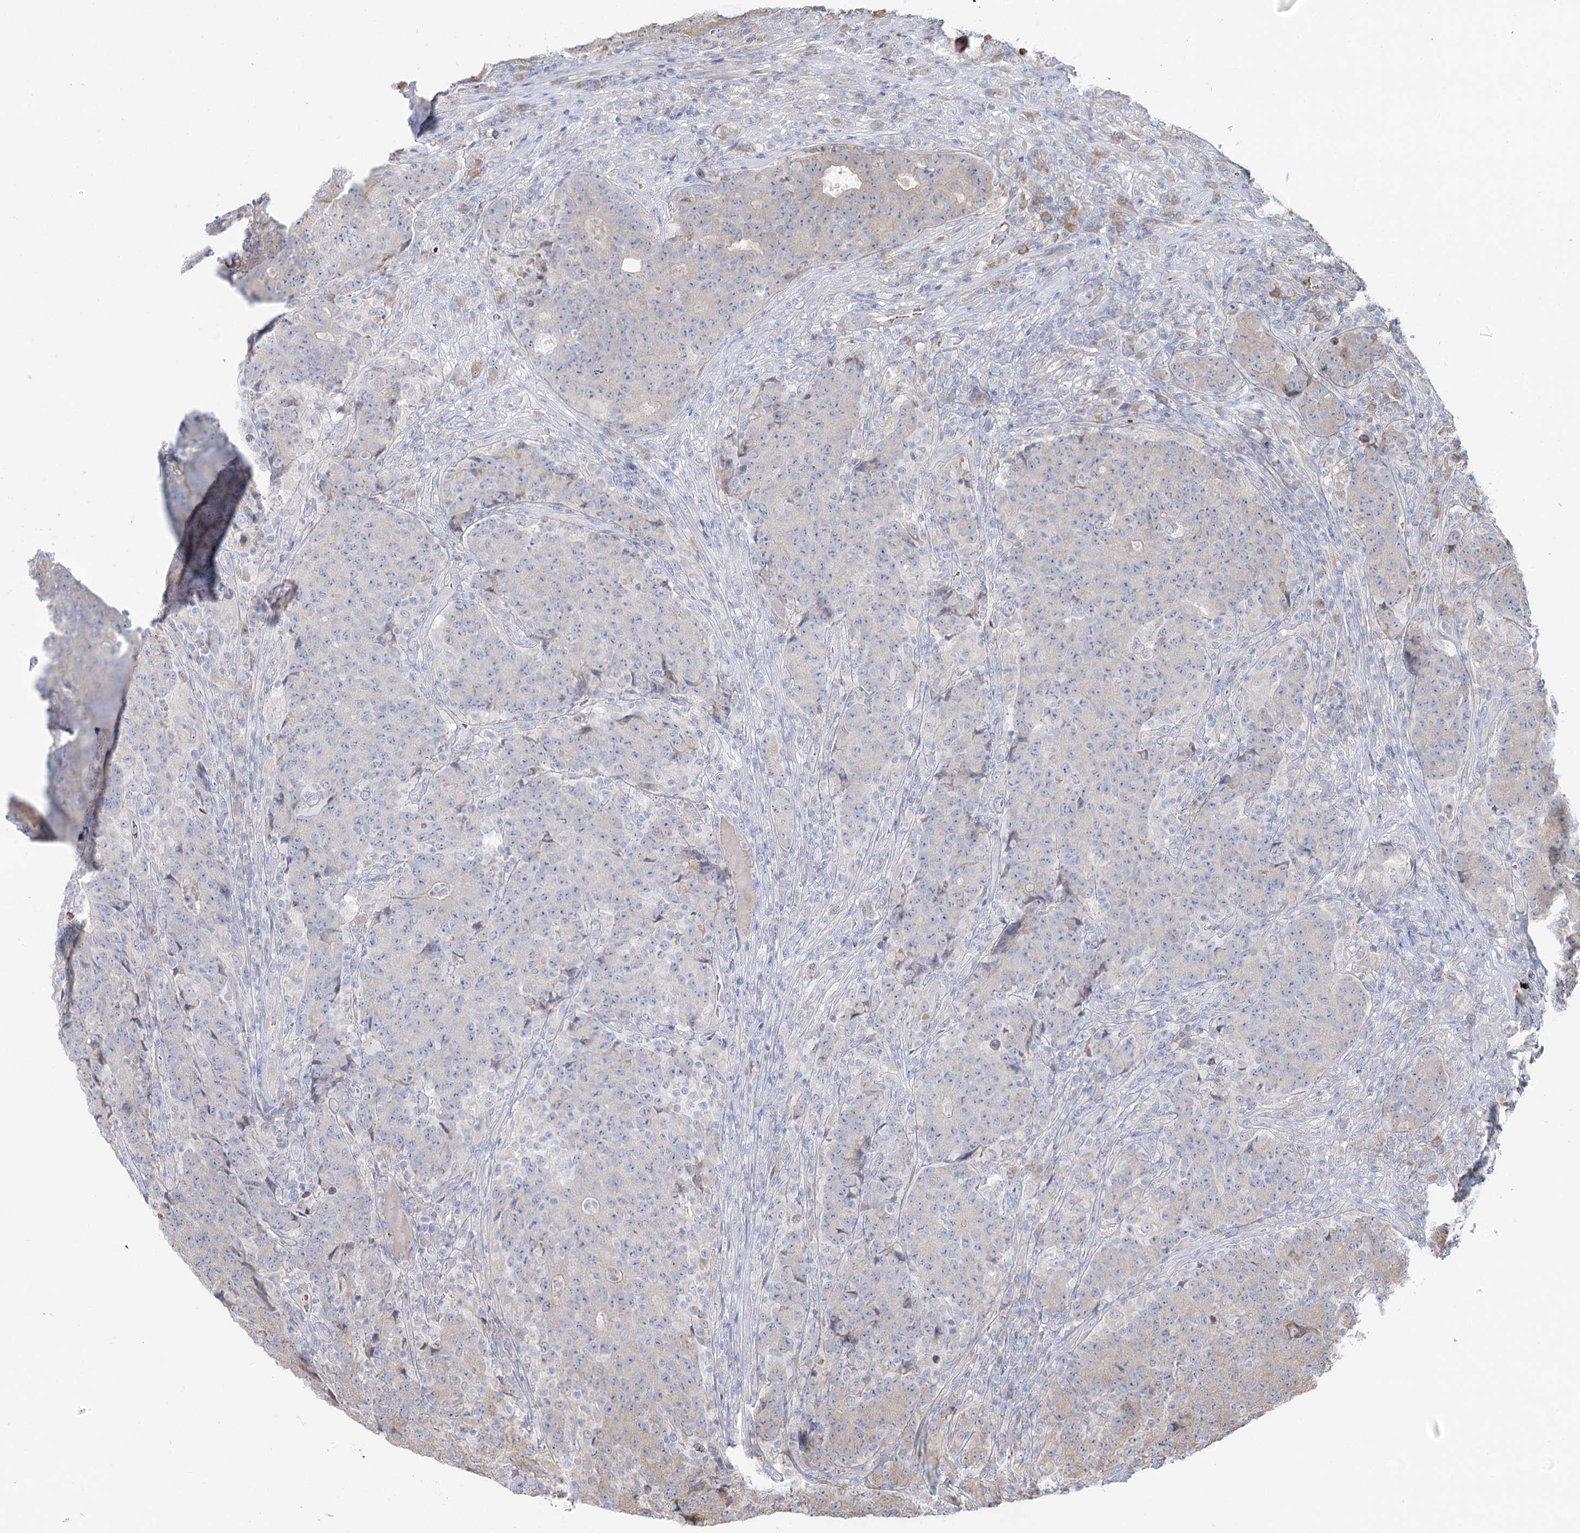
{"staining": {"intensity": "negative", "quantity": "none", "location": "none"}, "tissue": "colorectal cancer", "cell_type": "Tumor cells", "image_type": "cancer", "snomed": [{"axis": "morphology", "description": "Adenocarcinoma, NOS"}, {"axis": "topography", "description": "Colon"}], "caption": "Human colorectal cancer (adenocarcinoma) stained for a protein using immunohistochemistry shows no staining in tumor cells.", "gene": "ANKRD16", "patient": {"sex": "female", "age": 75}}